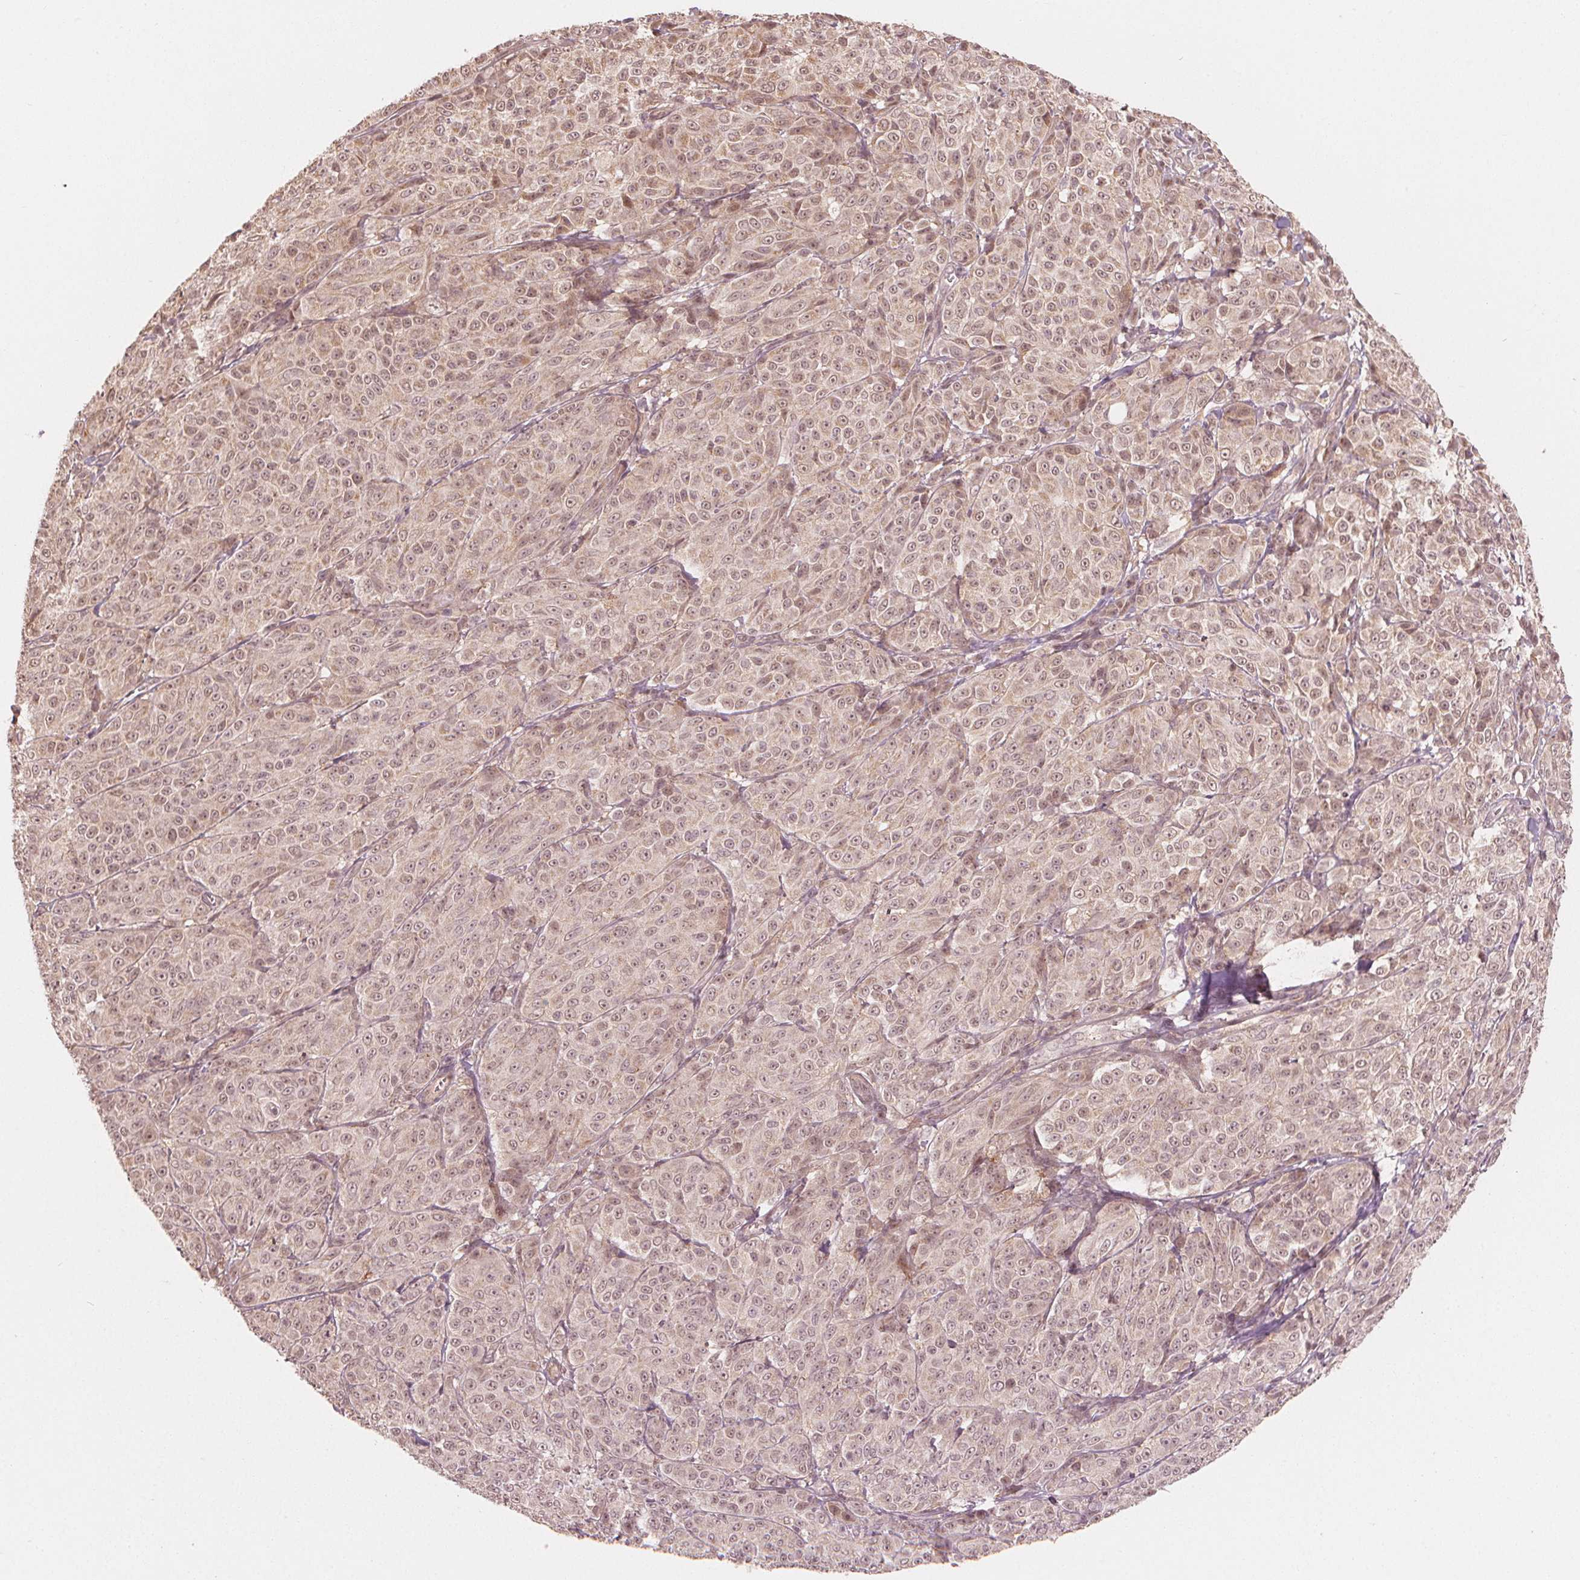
{"staining": {"intensity": "weak", "quantity": ">75%", "location": "nuclear"}, "tissue": "melanoma", "cell_type": "Tumor cells", "image_type": "cancer", "snomed": [{"axis": "morphology", "description": "Malignant melanoma, NOS"}, {"axis": "topography", "description": "Skin"}], "caption": "Melanoma stained for a protein (brown) exhibits weak nuclear positive expression in approximately >75% of tumor cells.", "gene": "CLBA1", "patient": {"sex": "male", "age": 89}}